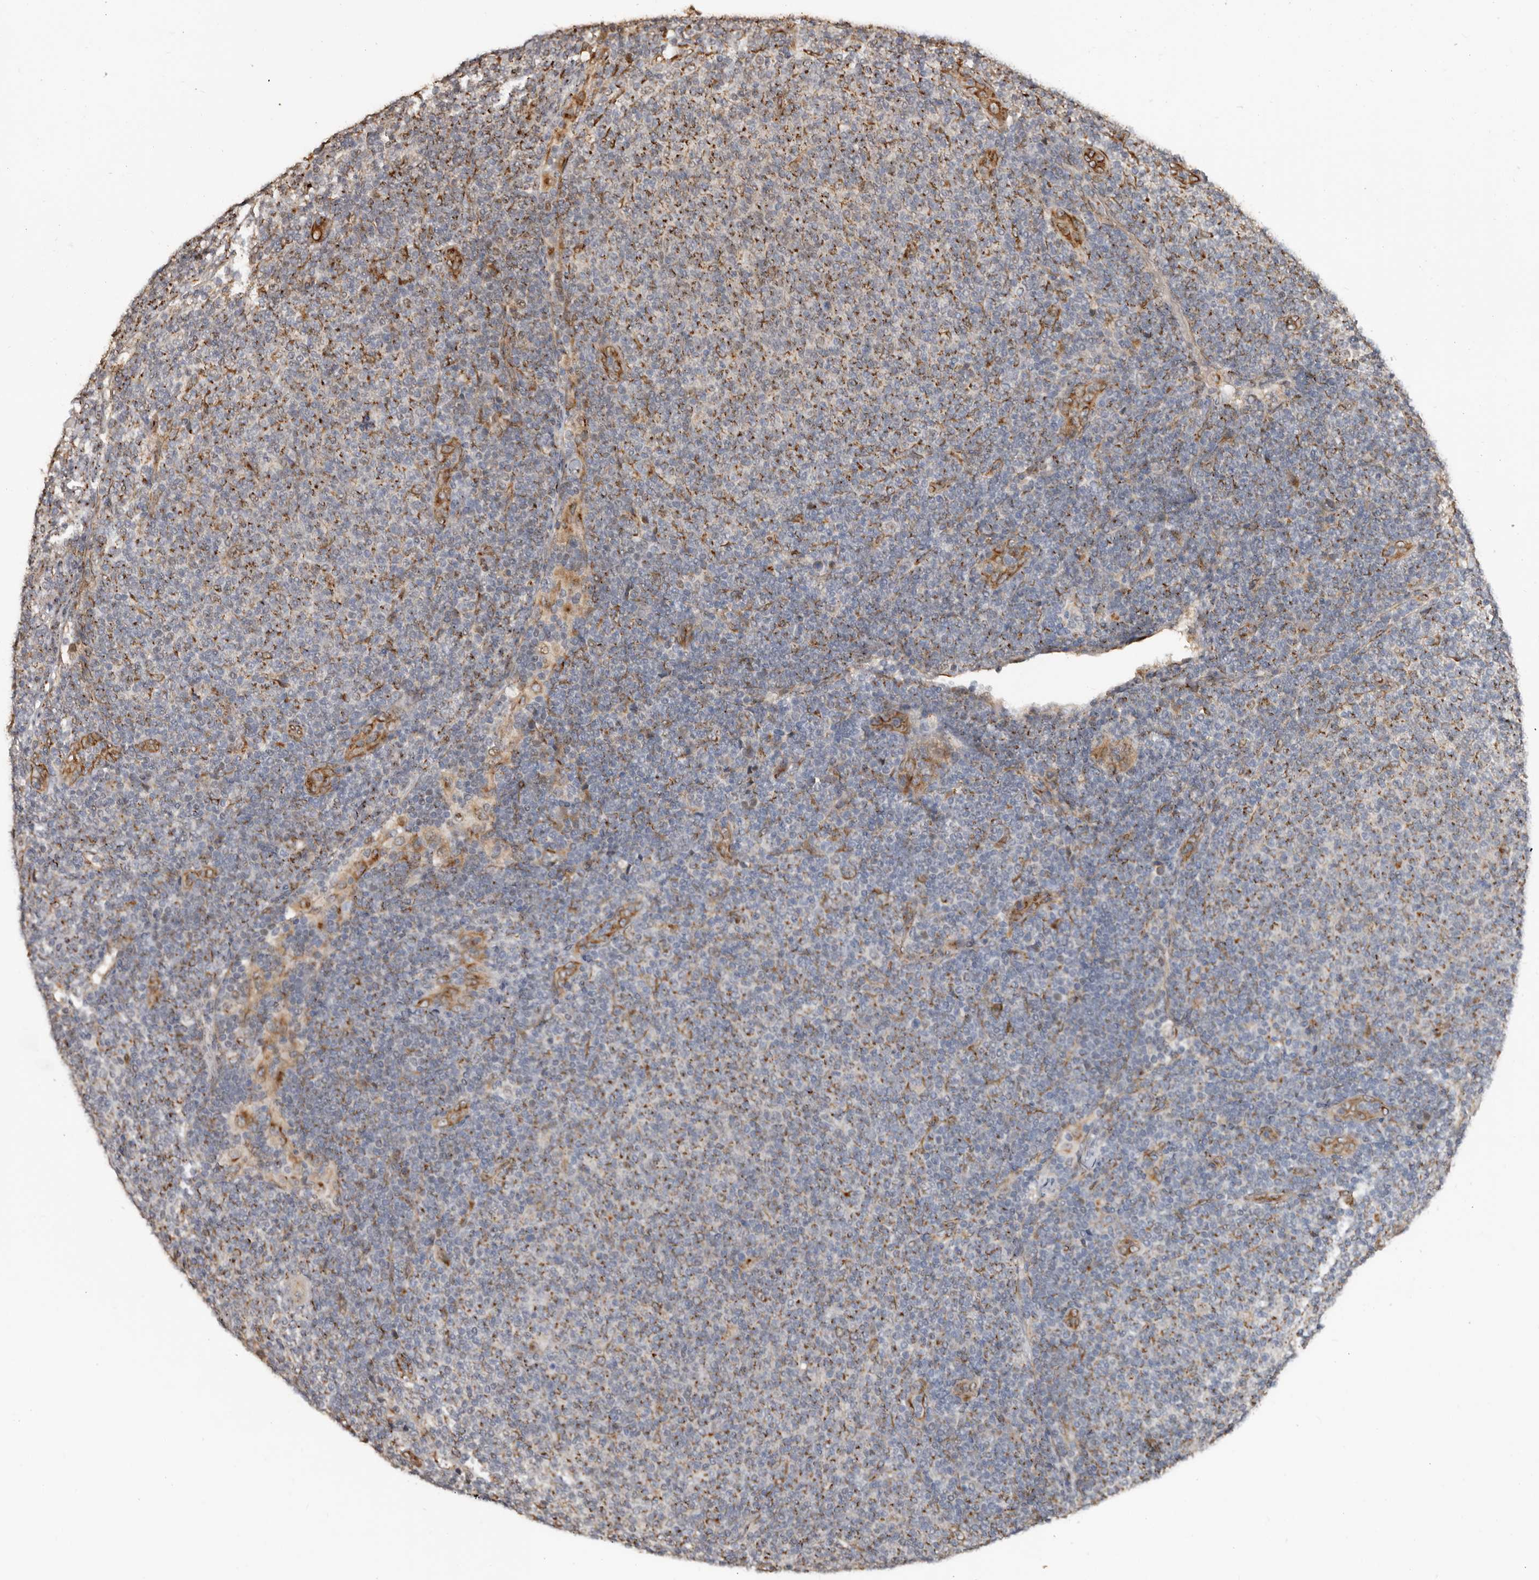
{"staining": {"intensity": "moderate", "quantity": "<25%", "location": "cytoplasmic/membranous"}, "tissue": "lymphoma", "cell_type": "Tumor cells", "image_type": "cancer", "snomed": [{"axis": "morphology", "description": "Malignant lymphoma, non-Hodgkin's type, Low grade"}, {"axis": "topography", "description": "Lymph node"}], "caption": "IHC (DAB) staining of malignant lymphoma, non-Hodgkin's type (low-grade) displays moderate cytoplasmic/membranous protein staining in approximately <25% of tumor cells.", "gene": "ENTREP1", "patient": {"sex": "male", "age": 66}}